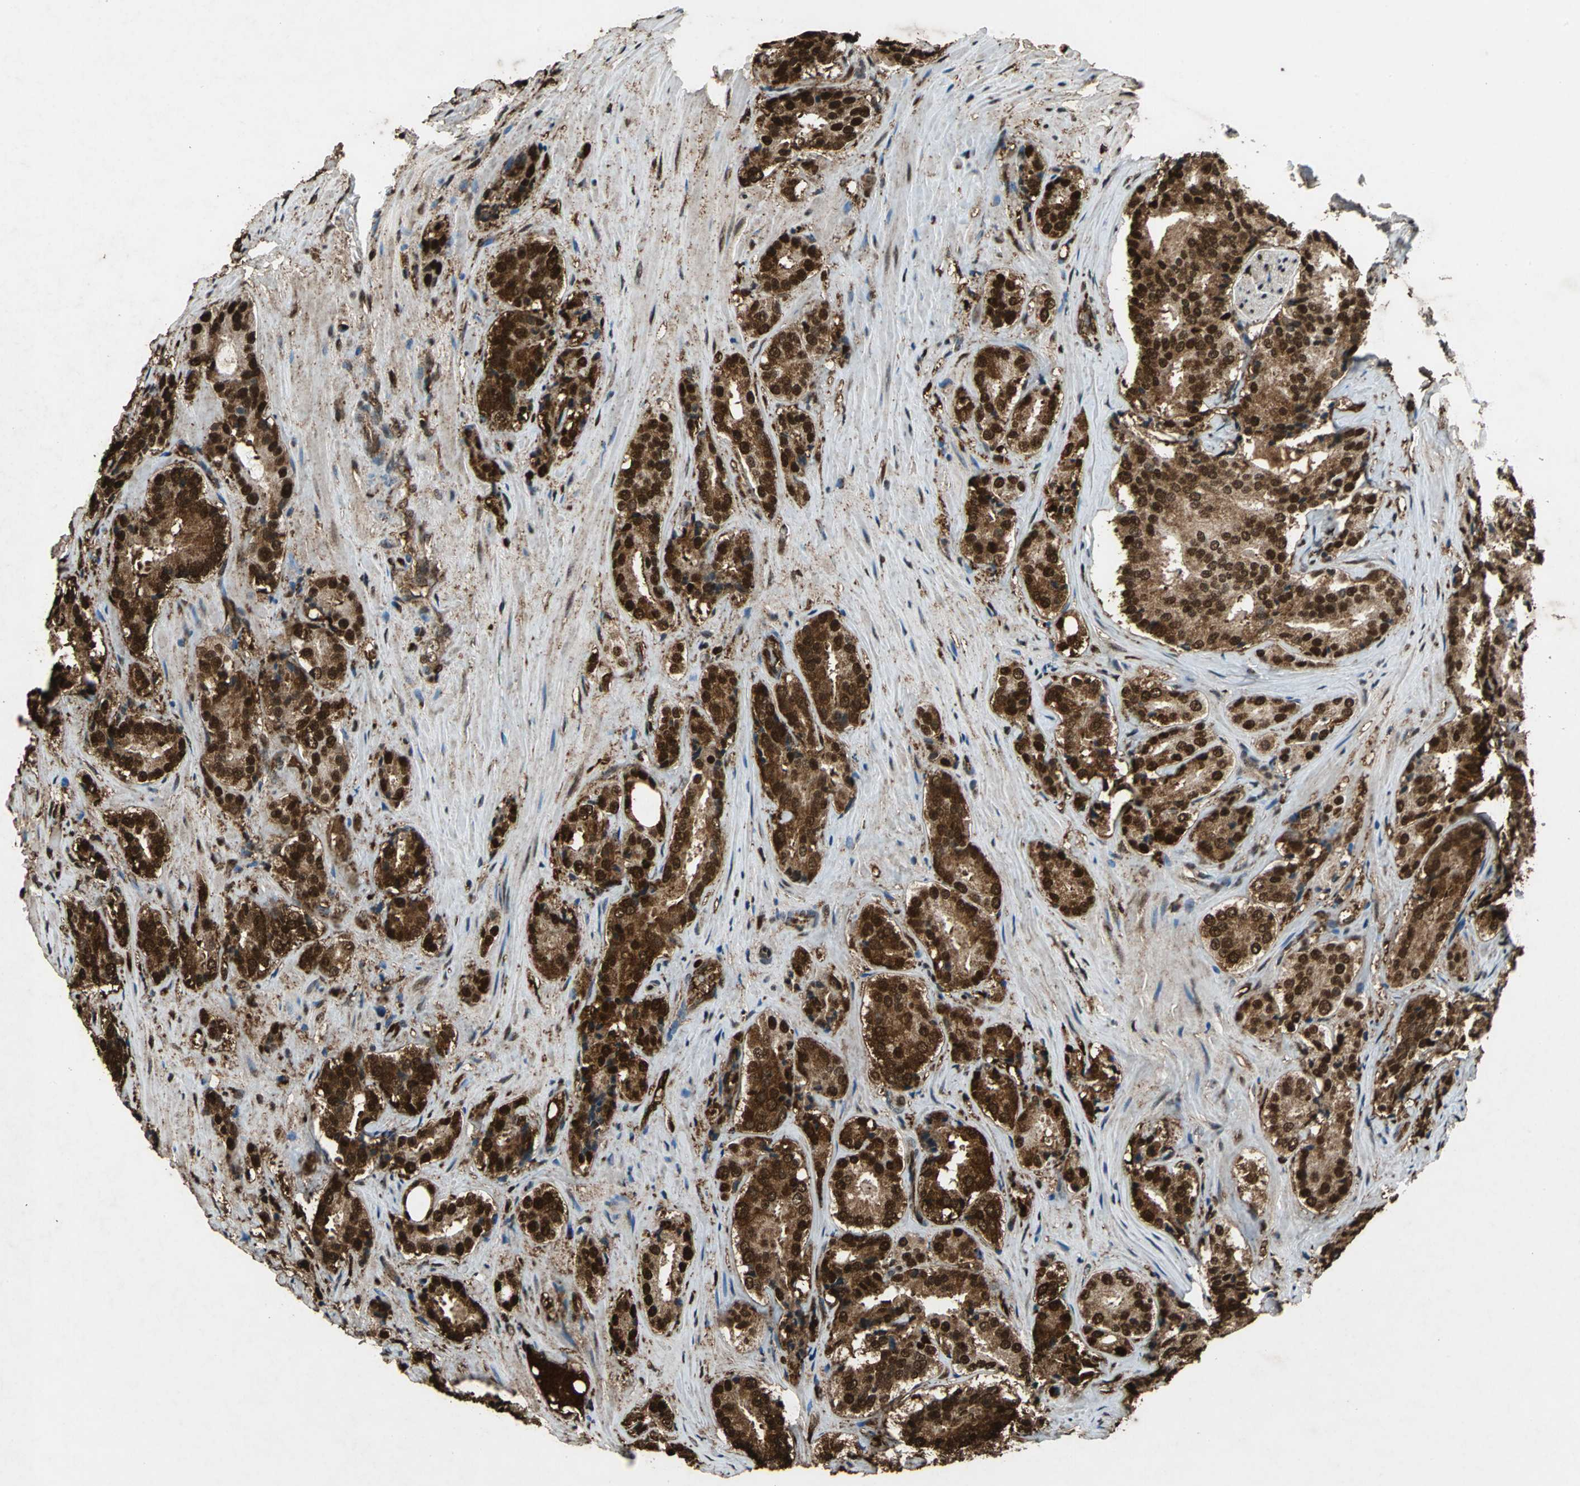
{"staining": {"intensity": "strong", "quantity": ">75%", "location": "cytoplasmic/membranous,nuclear"}, "tissue": "prostate cancer", "cell_type": "Tumor cells", "image_type": "cancer", "snomed": [{"axis": "morphology", "description": "Adenocarcinoma, High grade"}, {"axis": "topography", "description": "Prostate"}], "caption": "Protein expression analysis of prostate cancer reveals strong cytoplasmic/membranous and nuclear positivity in approximately >75% of tumor cells.", "gene": "ANP32A", "patient": {"sex": "male", "age": 70}}